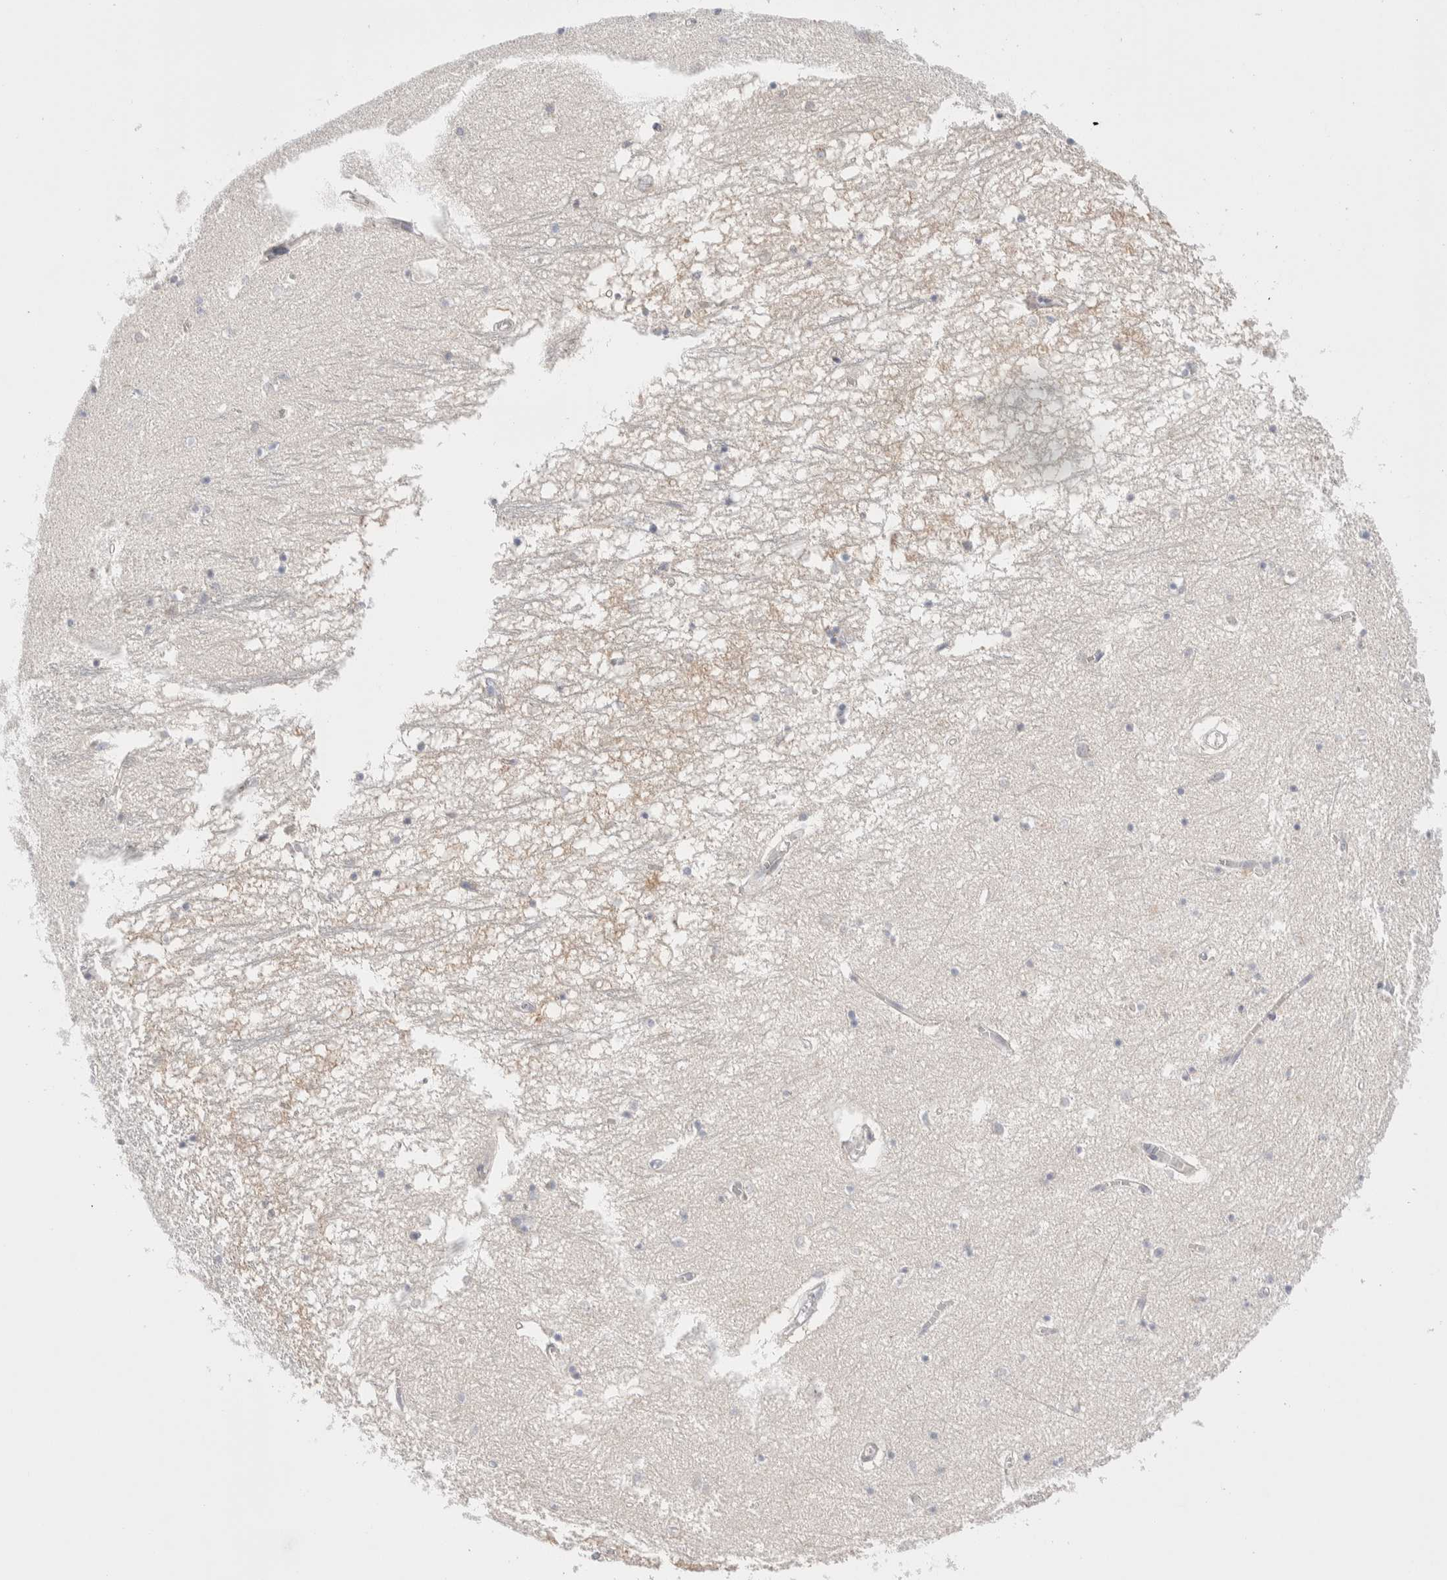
{"staining": {"intensity": "negative", "quantity": "none", "location": "none"}, "tissue": "hippocampus", "cell_type": "Glial cells", "image_type": "normal", "snomed": [{"axis": "morphology", "description": "Normal tissue, NOS"}, {"axis": "topography", "description": "Hippocampus"}], "caption": "An immunohistochemistry (IHC) histopathology image of benign hippocampus is shown. There is no staining in glial cells of hippocampus. (DAB IHC, high magnification).", "gene": "C1orf112", "patient": {"sex": "male", "age": 70}}